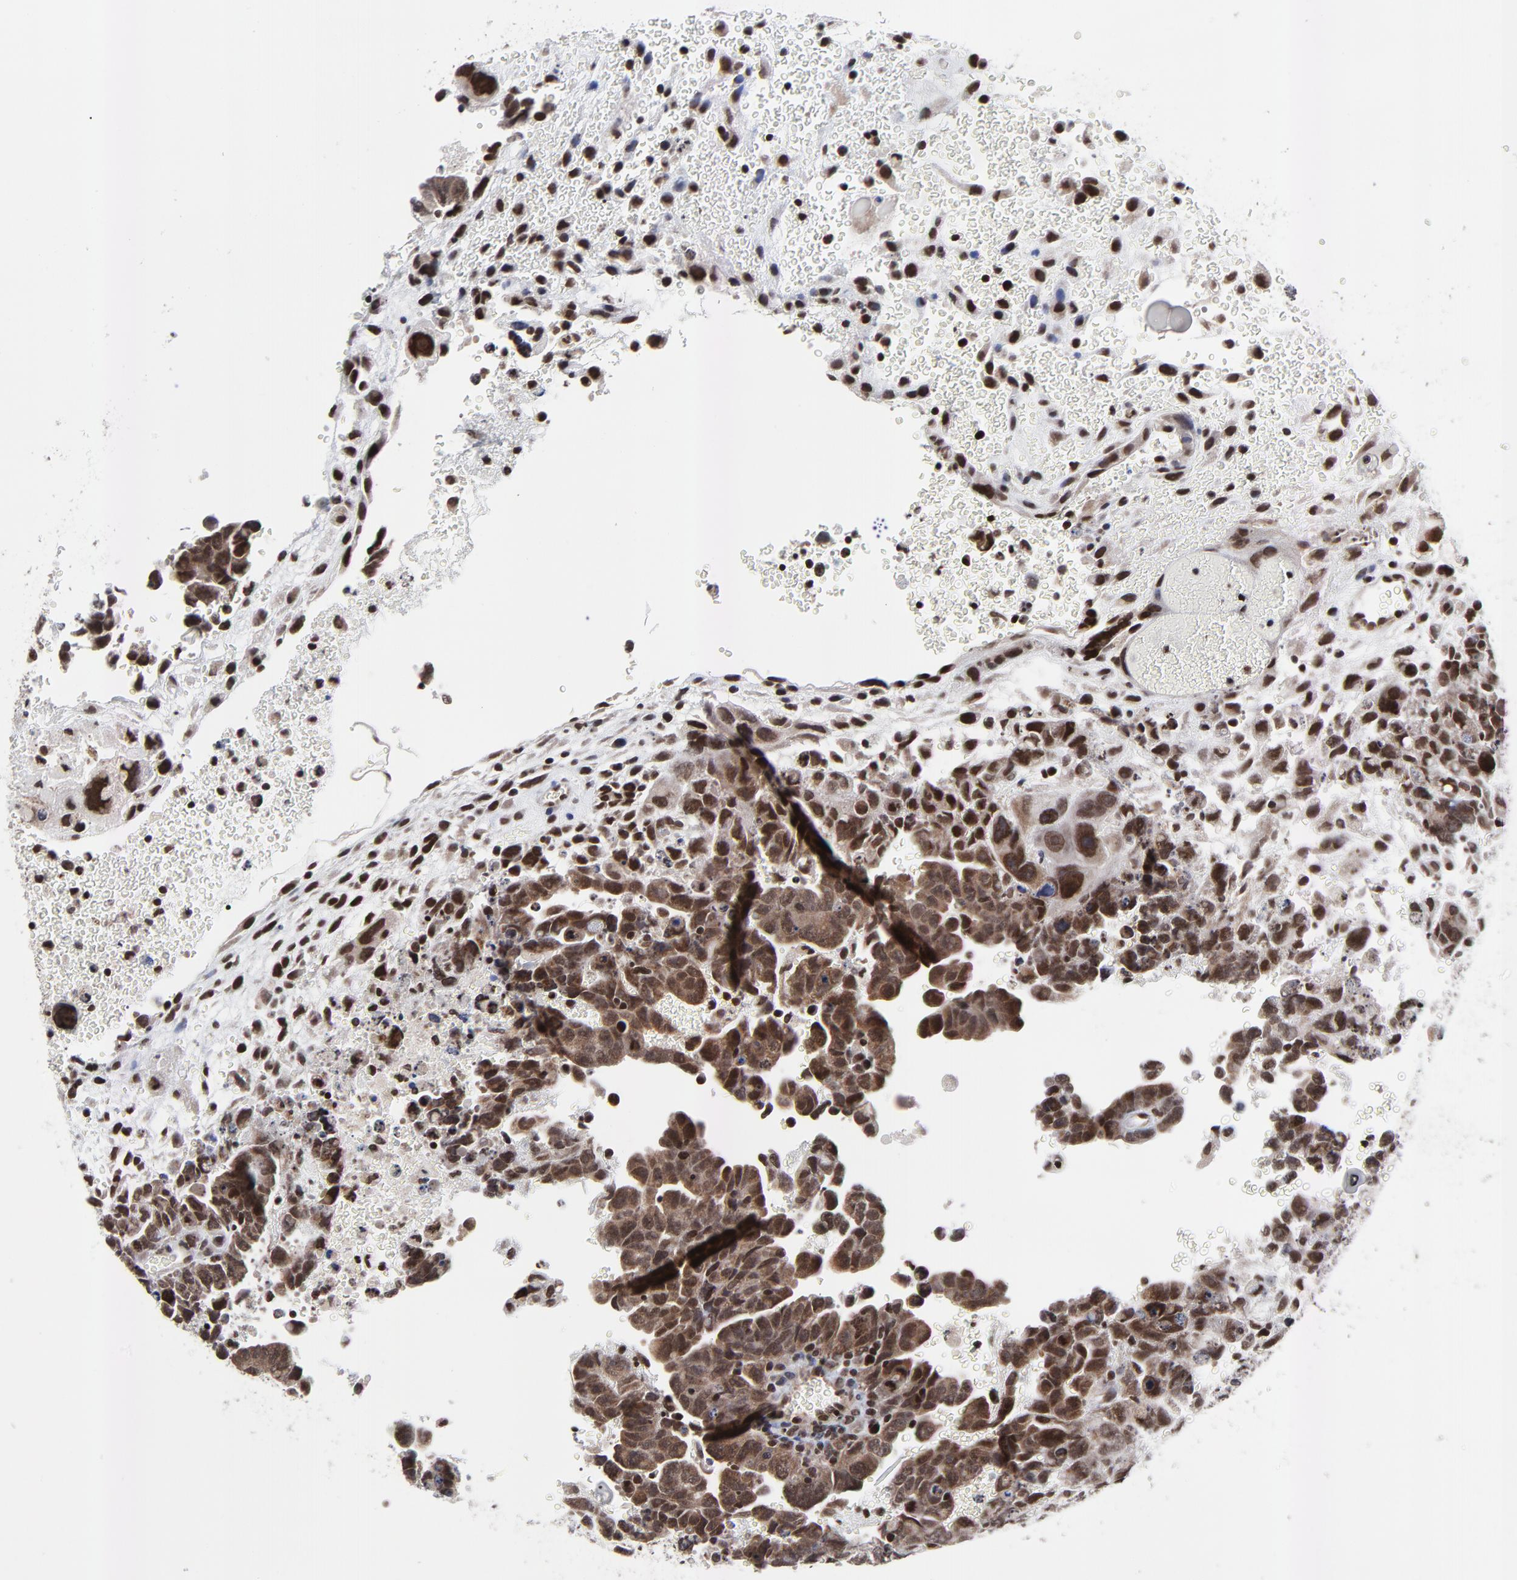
{"staining": {"intensity": "strong", "quantity": ">75%", "location": "cytoplasmic/membranous,nuclear"}, "tissue": "testis cancer", "cell_type": "Tumor cells", "image_type": "cancer", "snomed": [{"axis": "morphology", "description": "Carcinoma, Embryonal, NOS"}, {"axis": "topography", "description": "Testis"}], "caption": "DAB immunohistochemical staining of testis cancer displays strong cytoplasmic/membranous and nuclear protein staining in approximately >75% of tumor cells.", "gene": "ZNF777", "patient": {"sex": "male", "age": 28}}